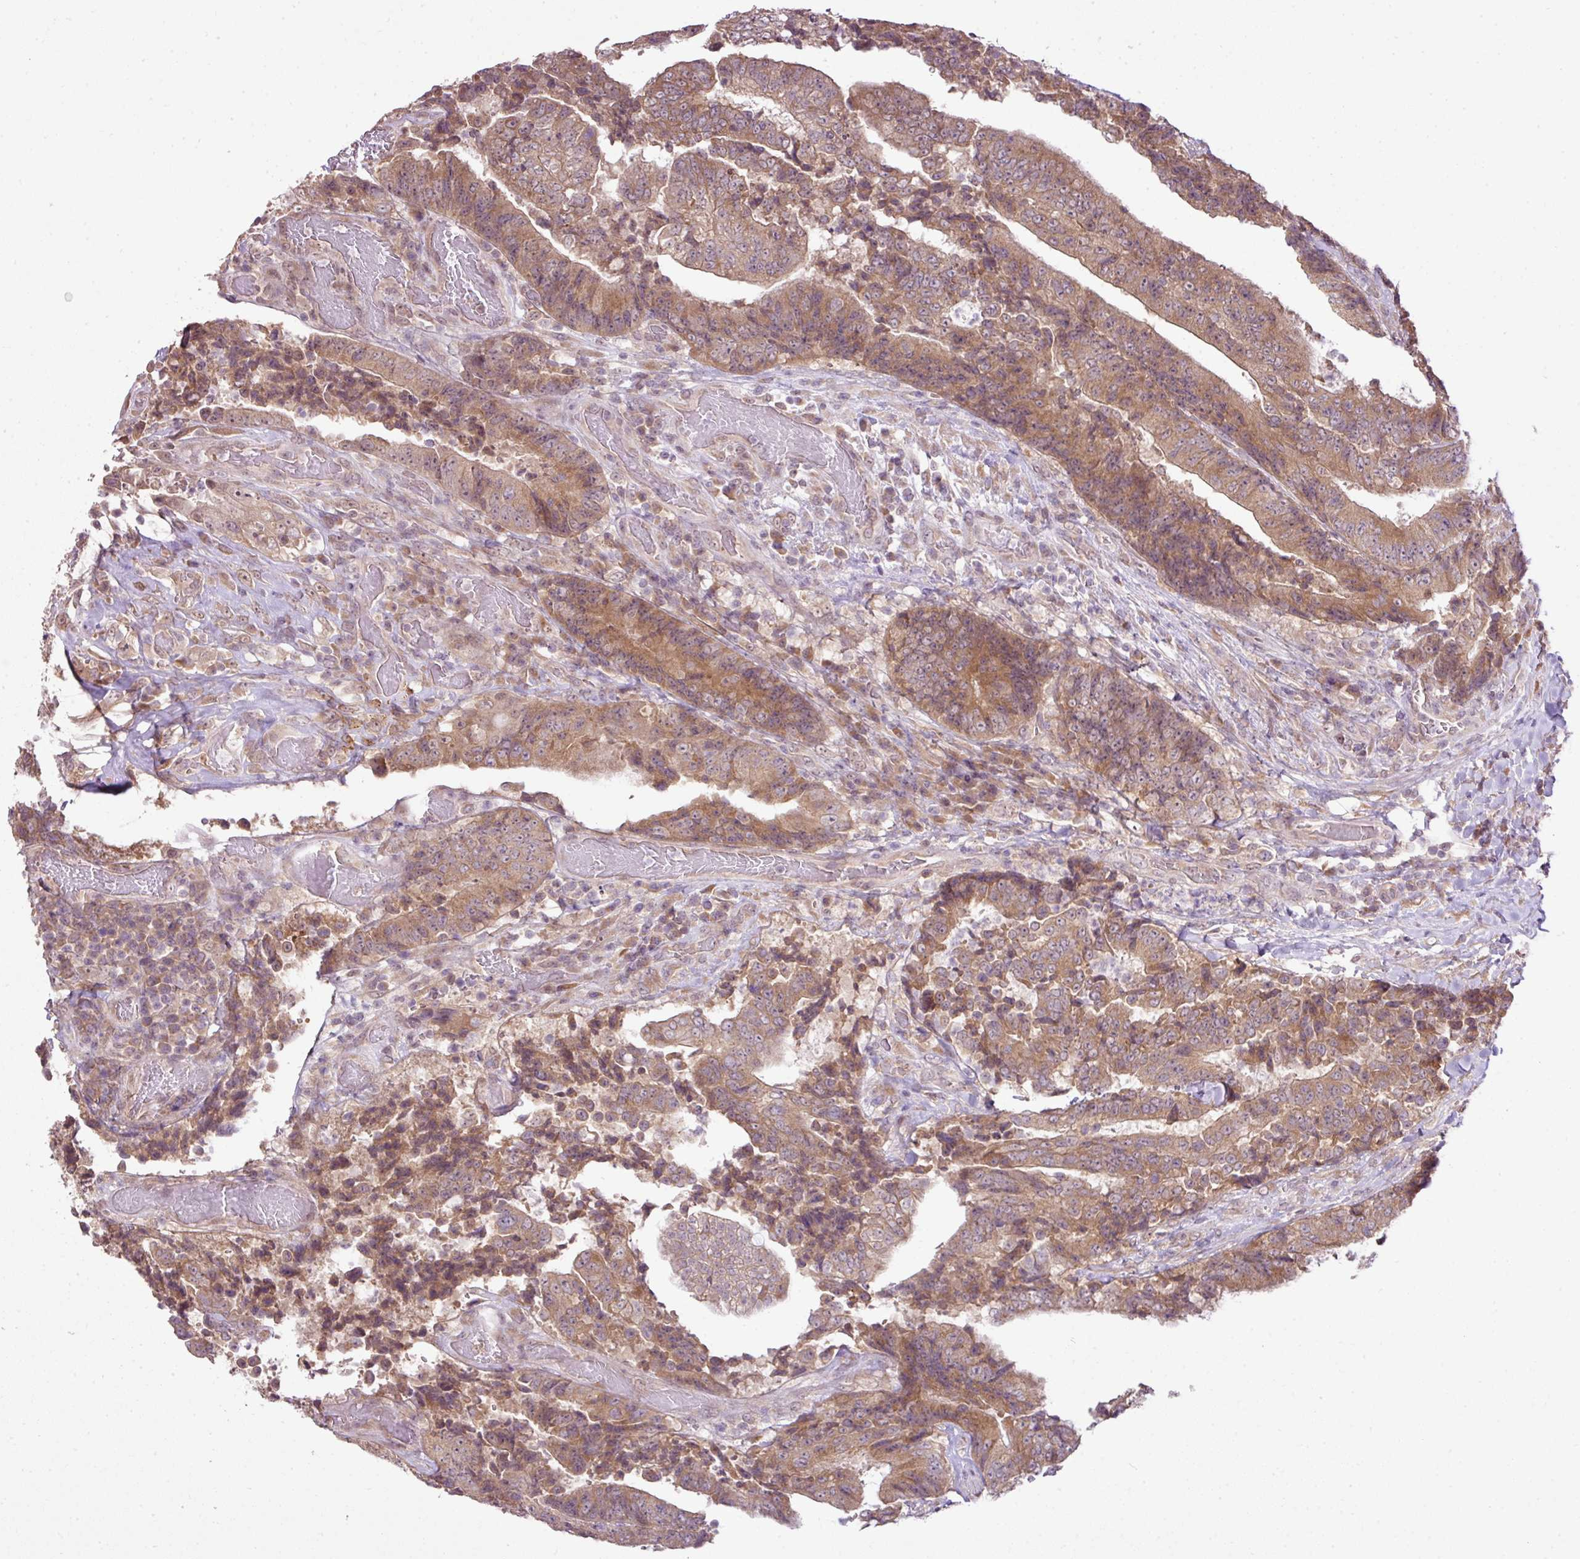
{"staining": {"intensity": "moderate", "quantity": ">75%", "location": "cytoplasmic/membranous"}, "tissue": "colorectal cancer", "cell_type": "Tumor cells", "image_type": "cancer", "snomed": [{"axis": "morphology", "description": "Adenocarcinoma, NOS"}, {"axis": "topography", "description": "Rectum"}], "caption": "Immunohistochemistry micrograph of neoplastic tissue: adenocarcinoma (colorectal) stained using immunohistochemistry displays medium levels of moderate protein expression localized specifically in the cytoplasmic/membranous of tumor cells, appearing as a cytoplasmic/membranous brown color.", "gene": "DNAAF4", "patient": {"sex": "male", "age": 72}}